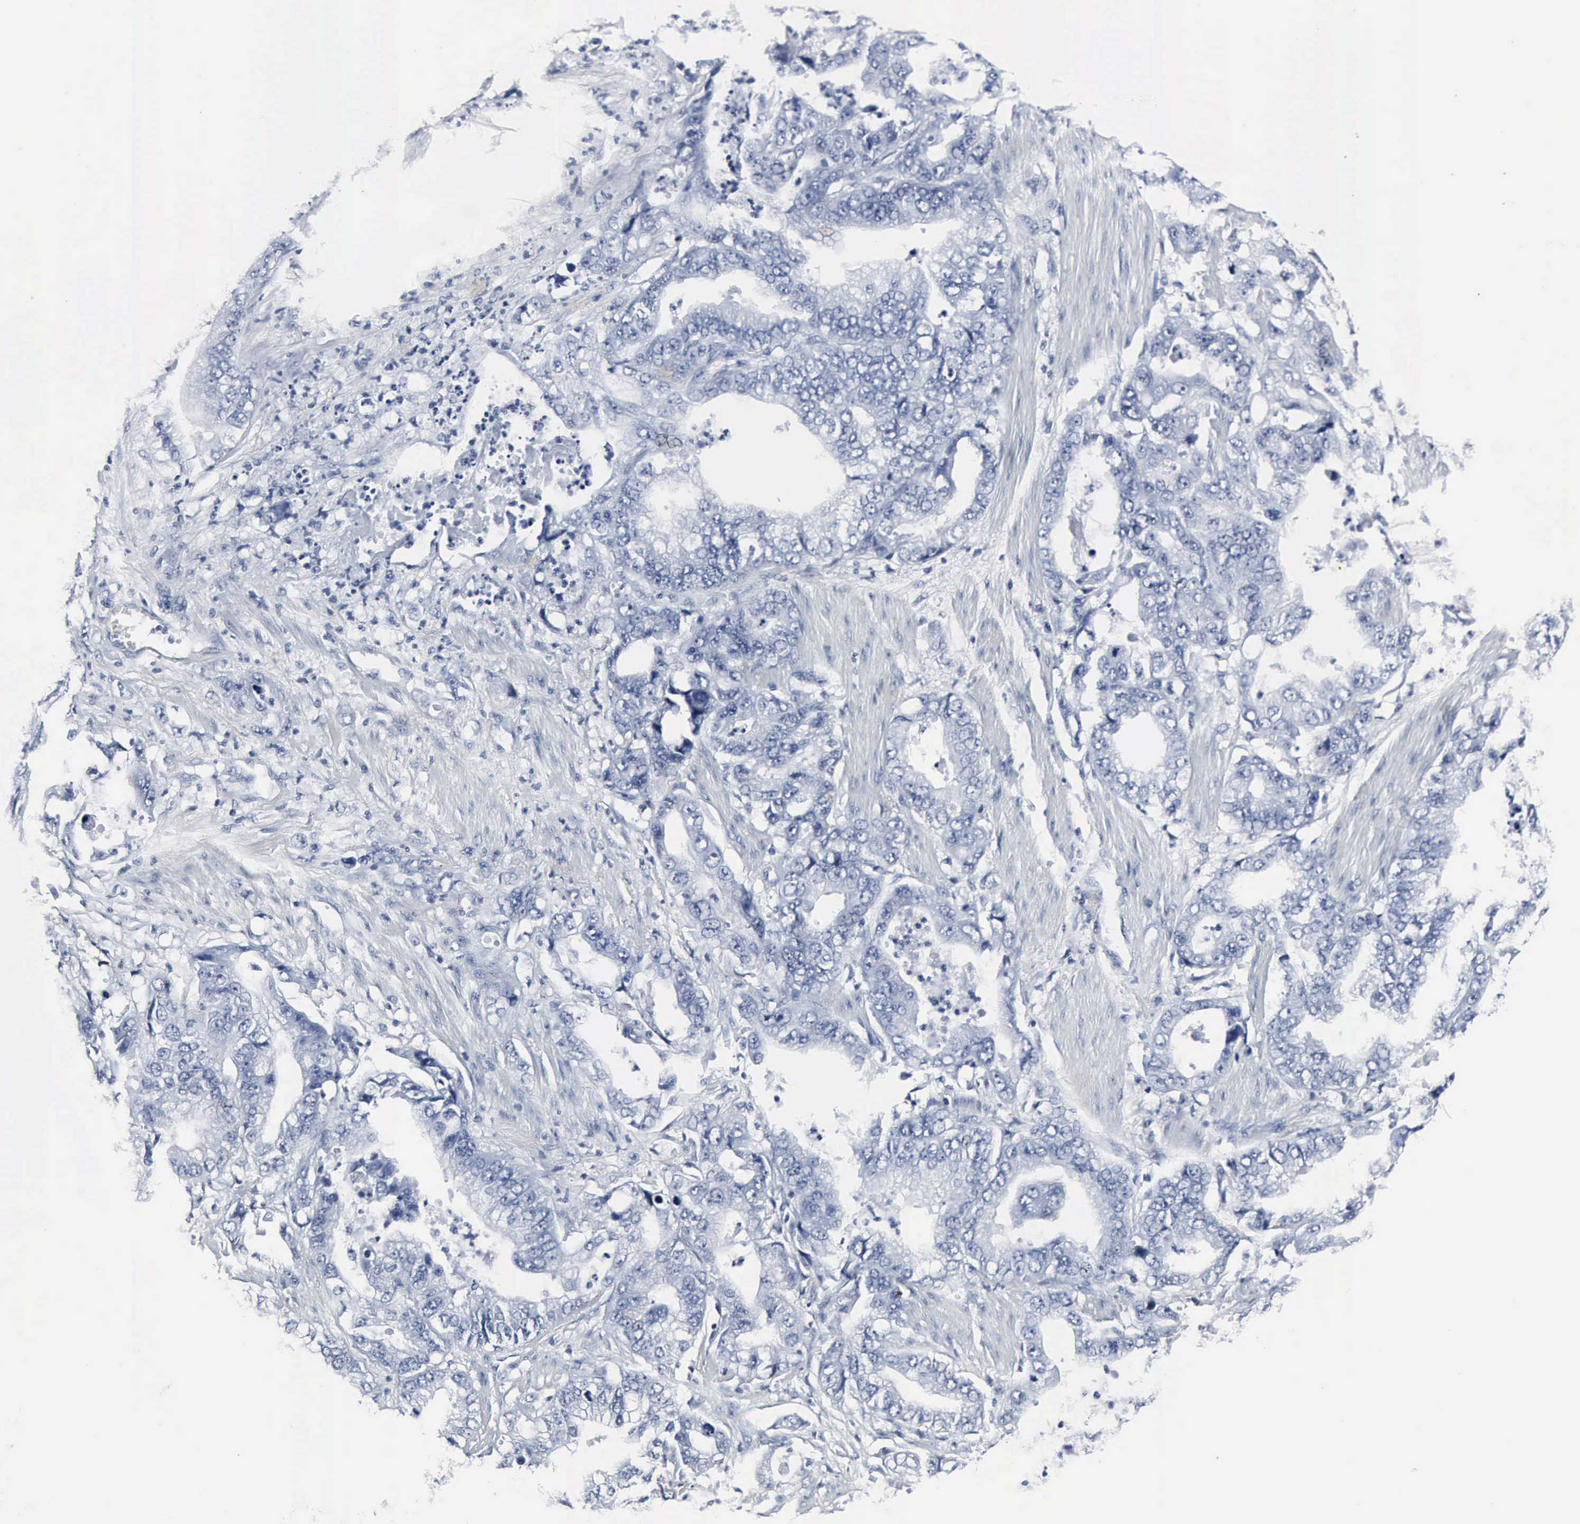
{"staining": {"intensity": "negative", "quantity": "none", "location": "none"}, "tissue": "stomach cancer", "cell_type": "Tumor cells", "image_type": "cancer", "snomed": [{"axis": "morphology", "description": "Adenocarcinoma, NOS"}, {"axis": "topography", "description": "Pancreas"}, {"axis": "topography", "description": "Stomach, upper"}], "caption": "Stomach cancer (adenocarcinoma) stained for a protein using immunohistochemistry (IHC) displays no expression tumor cells.", "gene": "SNAP25", "patient": {"sex": "male", "age": 77}}